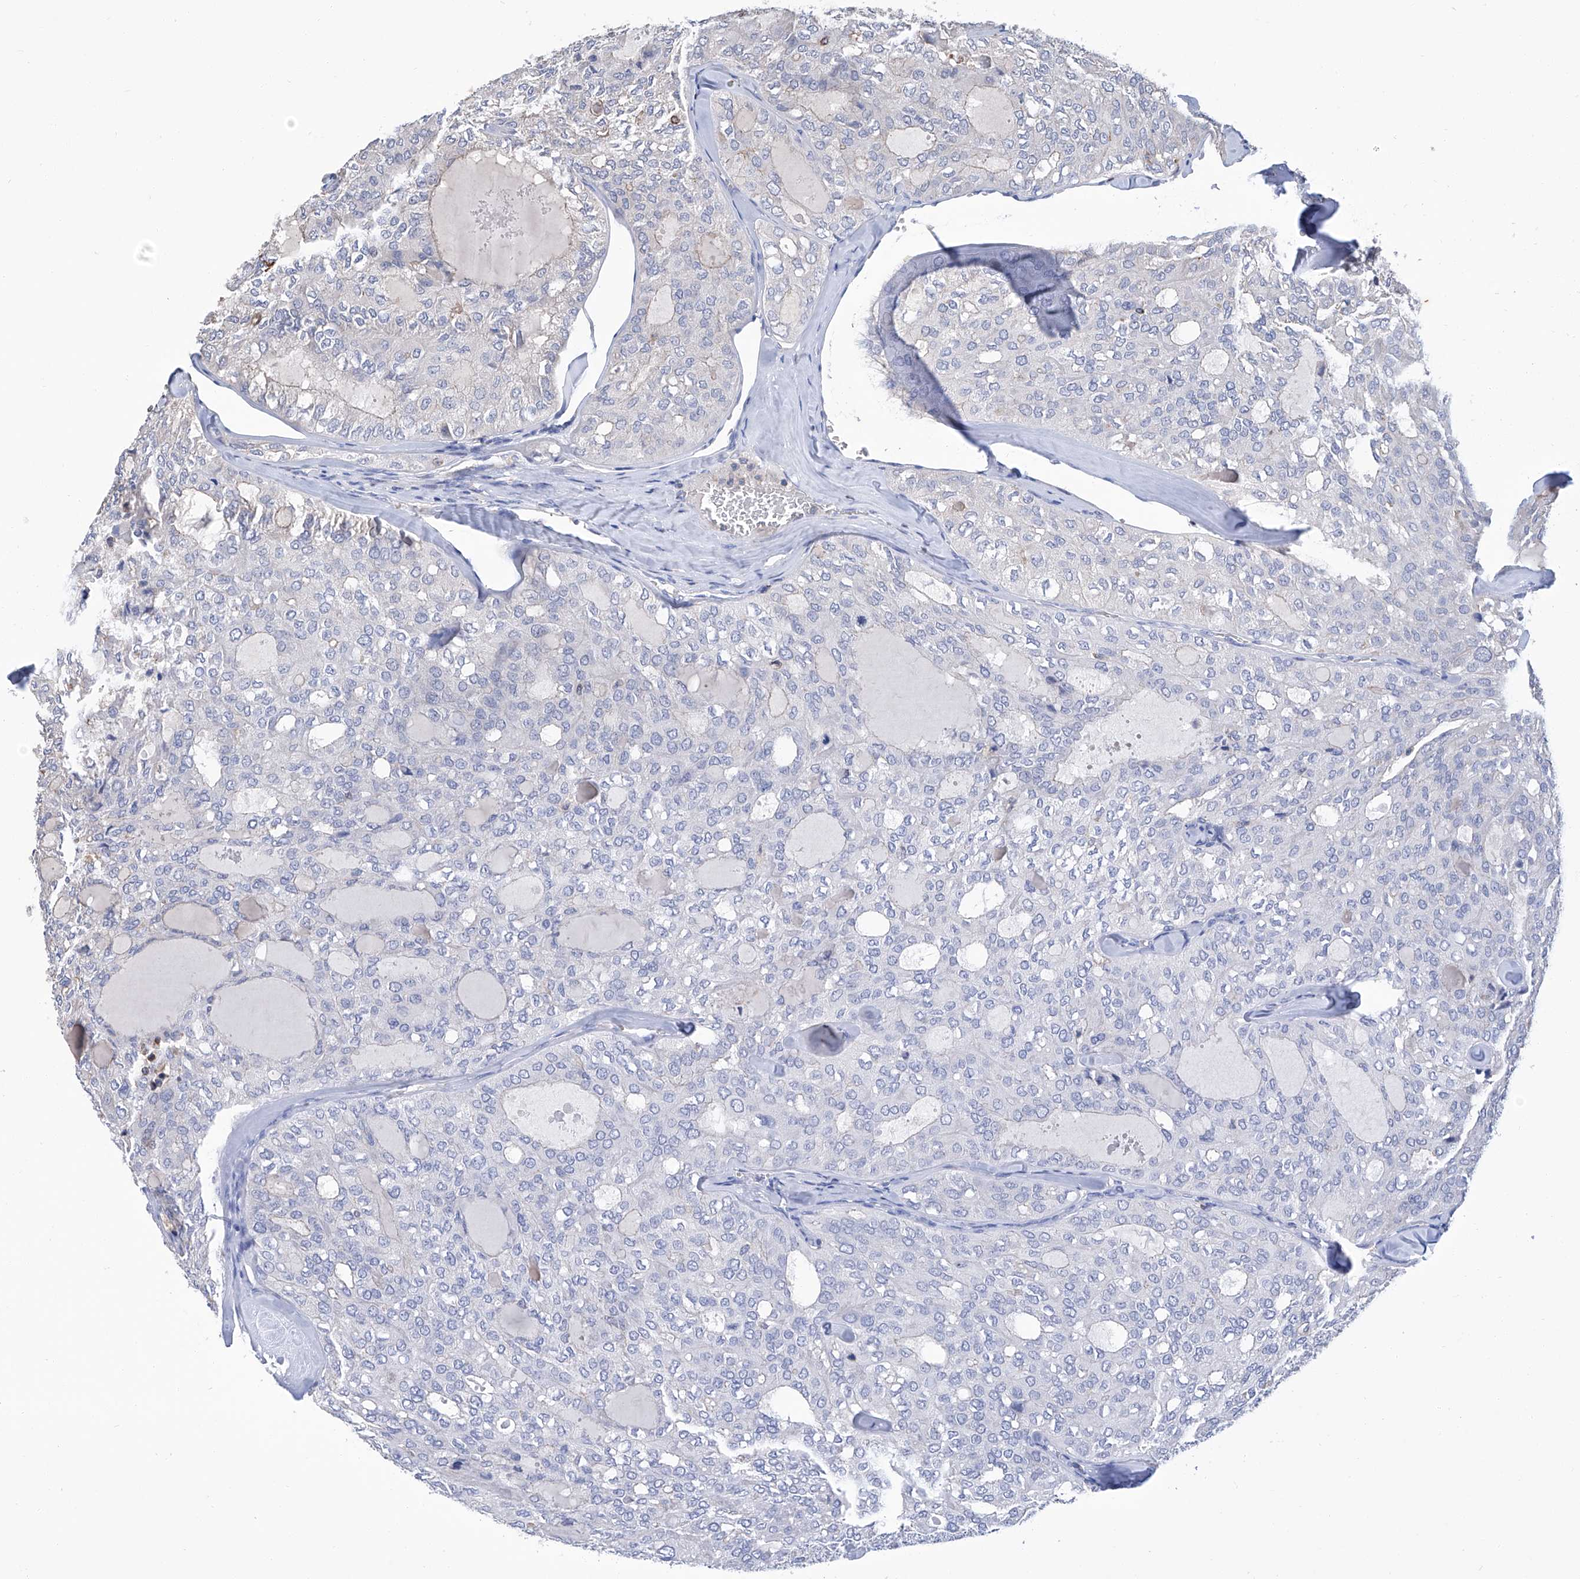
{"staining": {"intensity": "negative", "quantity": "none", "location": "none"}, "tissue": "thyroid cancer", "cell_type": "Tumor cells", "image_type": "cancer", "snomed": [{"axis": "morphology", "description": "Follicular adenoma carcinoma, NOS"}, {"axis": "topography", "description": "Thyroid gland"}], "caption": "A histopathology image of human thyroid cancer is negative for staining in tumor cells.", "gene": "GPT", "patient": {"sex": "male", "age": 75}}